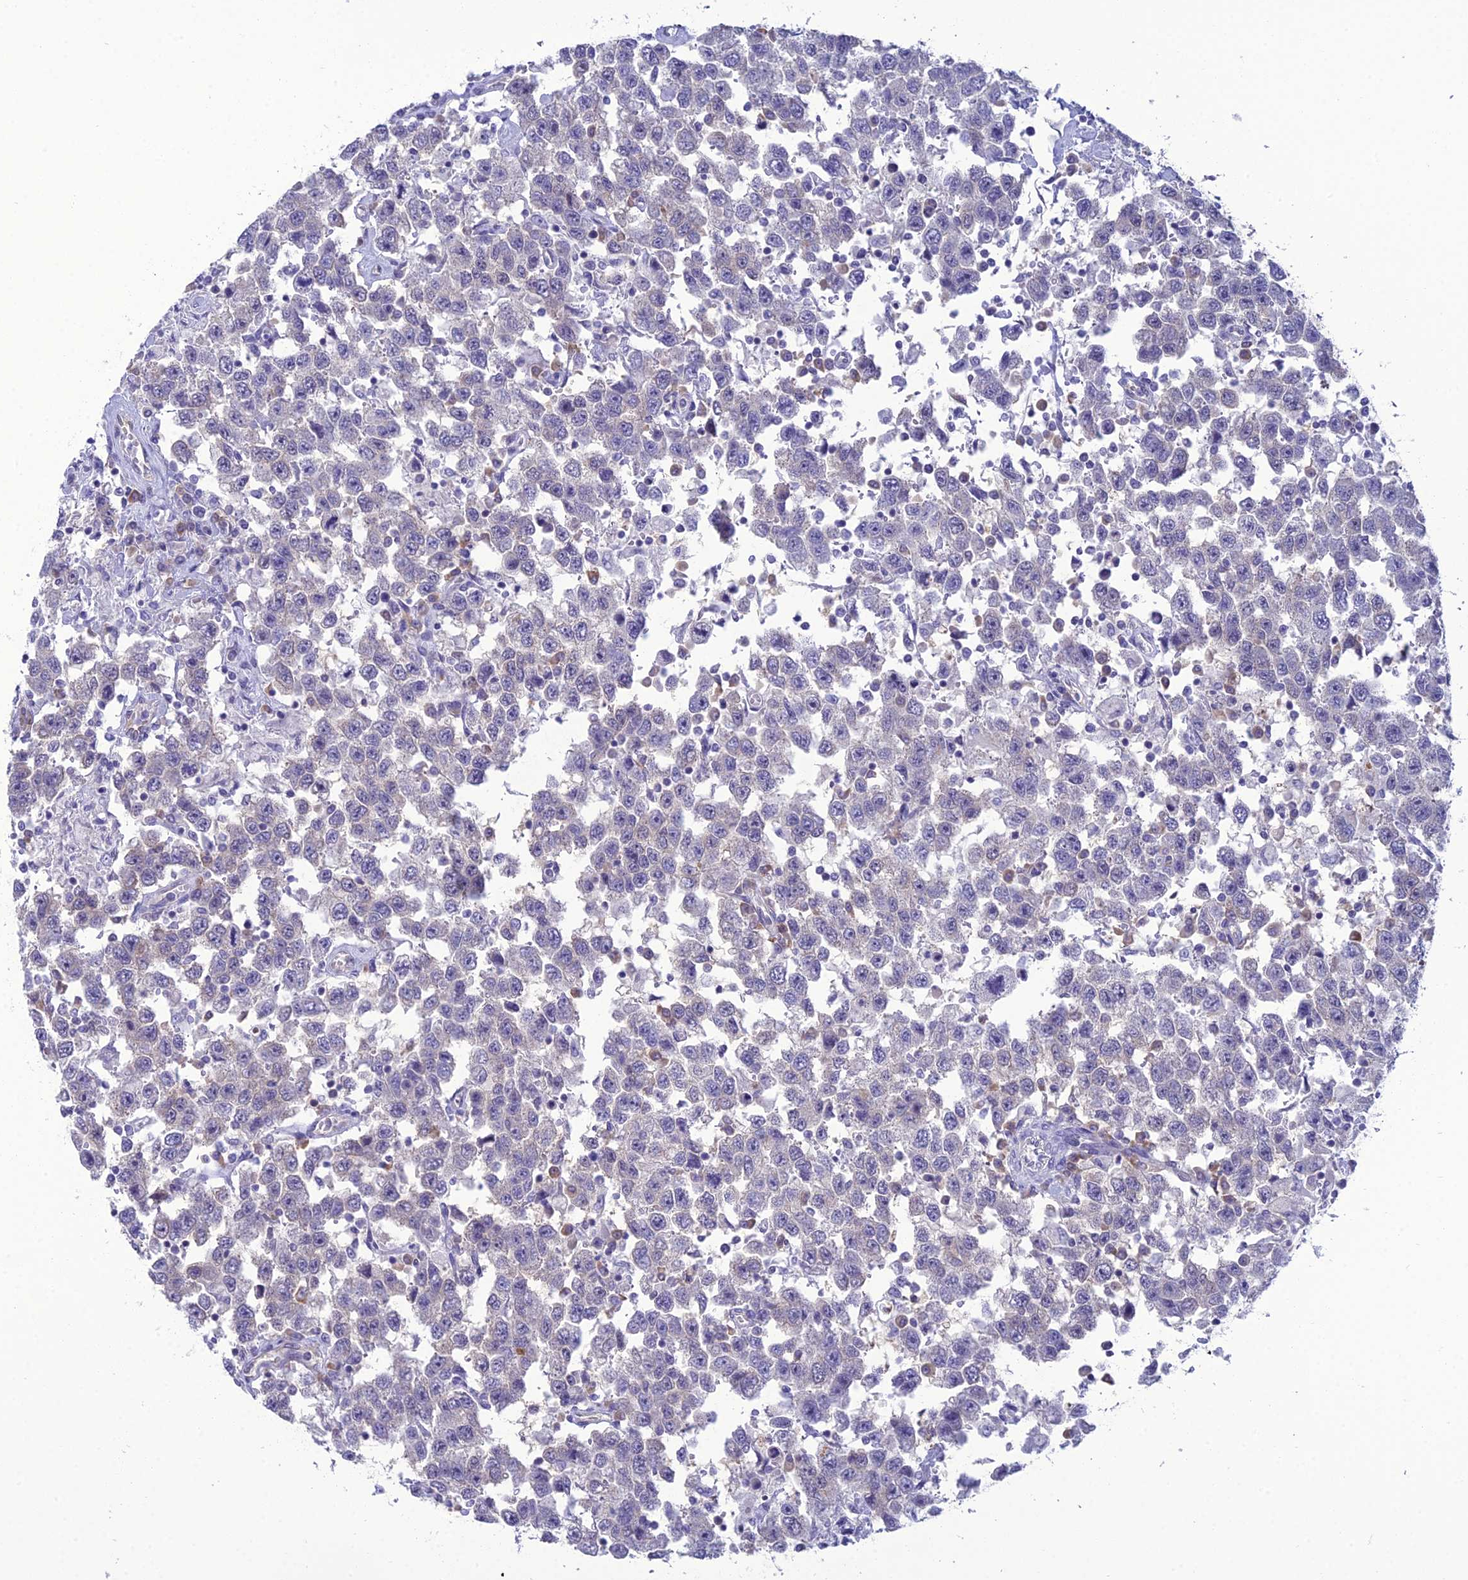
{"staining": {"intensity": "negative", "quantity": "none", "location": "none"}, "tissue": "testis cancer", "cell_type": "Tumor cells", "image_type": "cancer", "snomed": [{"axis": "morphology", "description": "Seminoma, NOS"}, {"axis": "topography", "description": "Testis"}], "caption": "Tumor cells show no significant expression in testis cancer. The staining is performed using DAB brown chromogen with nuclei counter-stained in using hematoxylin.", "gene": "GNPNAT1", "patient": {"sex": "male", "age": 41}}